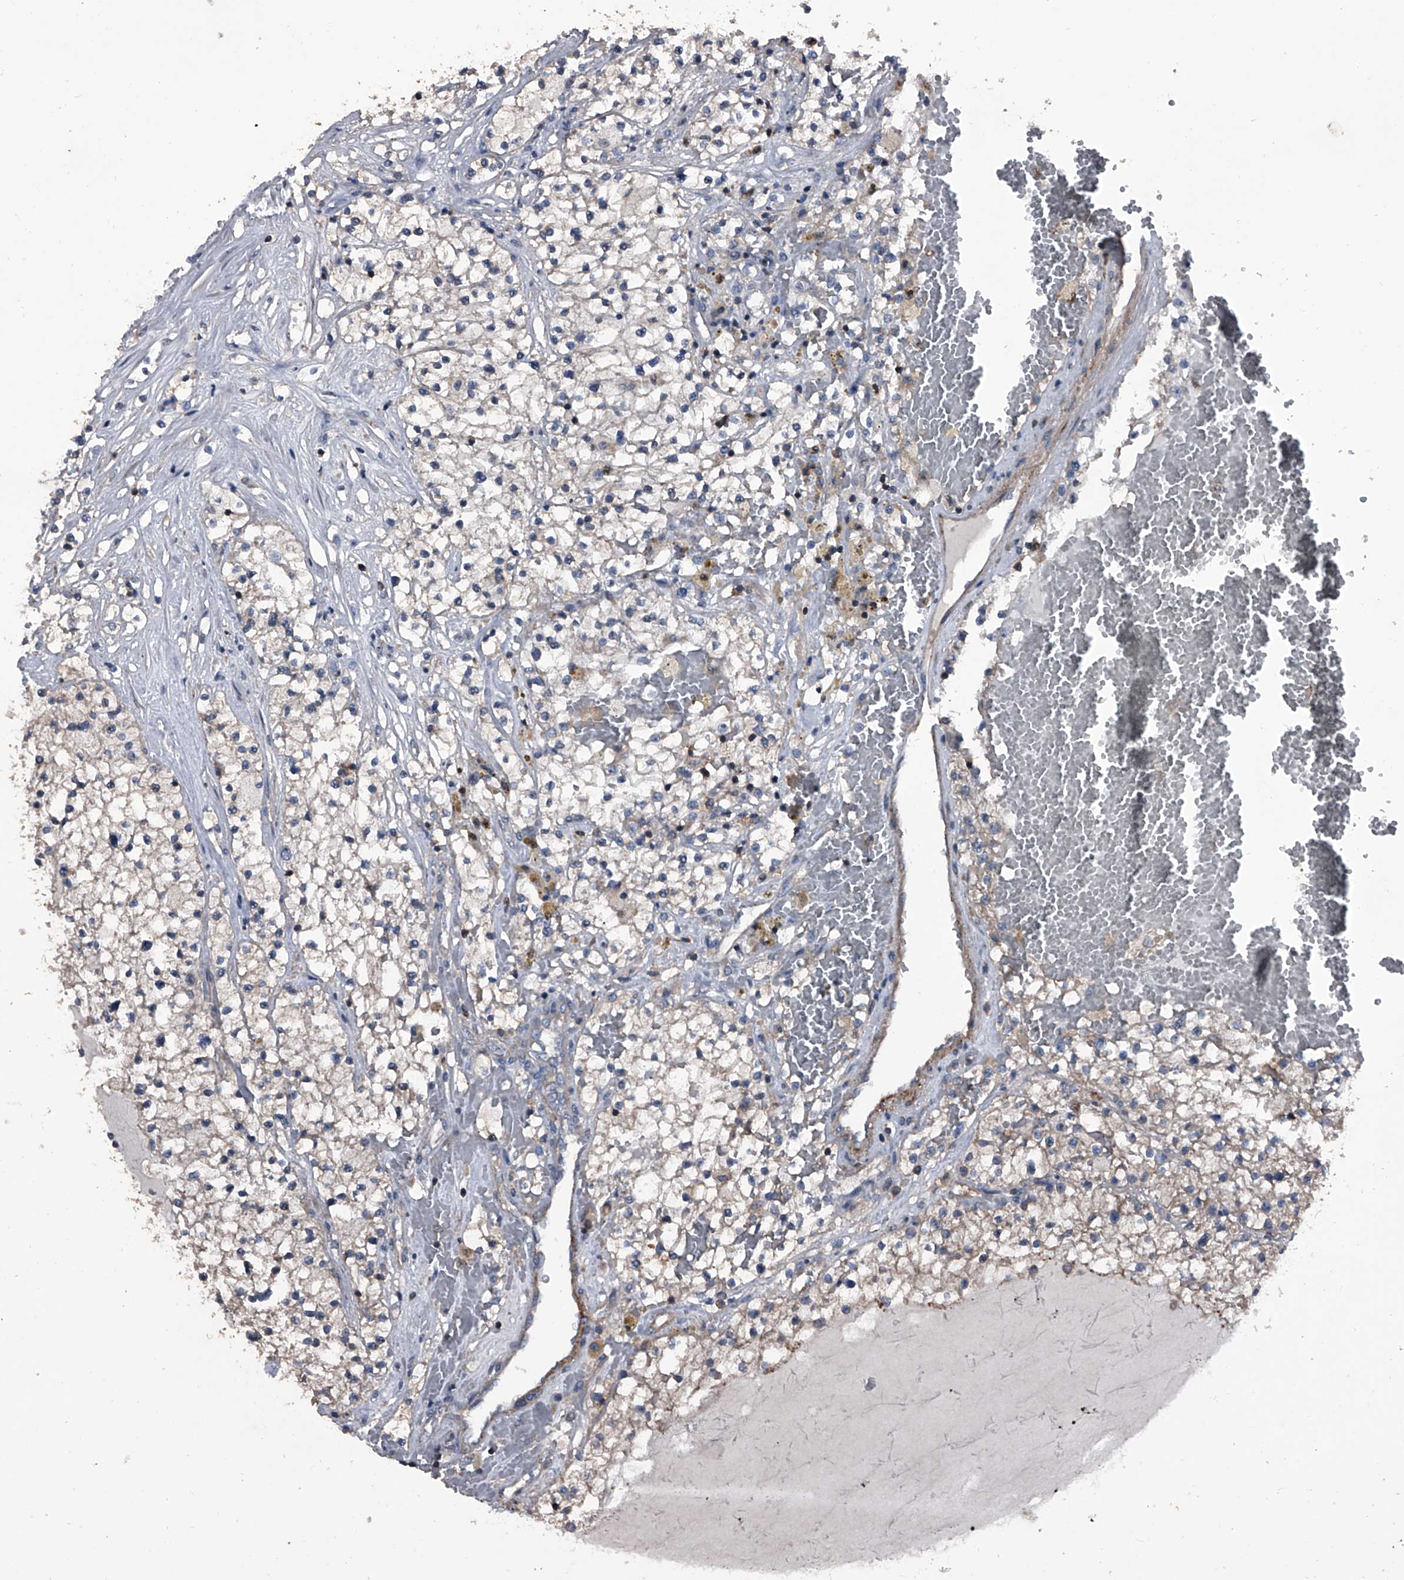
{"staining": {"intensity": "negative", "quantity": "none", "location": "none"}, "tissue": "renal cancer", "cell_type": "Tumor cells", "image_type": "cancer", "snomed": [{"axis": "morphology", "description": "Normal tissue, NOS"}, {"axis": "morphology", "description": "Adenocarcinoma, NOS"}, {"axis": "topography", "description": "Kidney"}], "caption": "This is an IHC image of human renal cancer. There is no expression in tumor cells.", "gene": "PIP5K1A", "patient": {"sex": "male", "age": 68}}